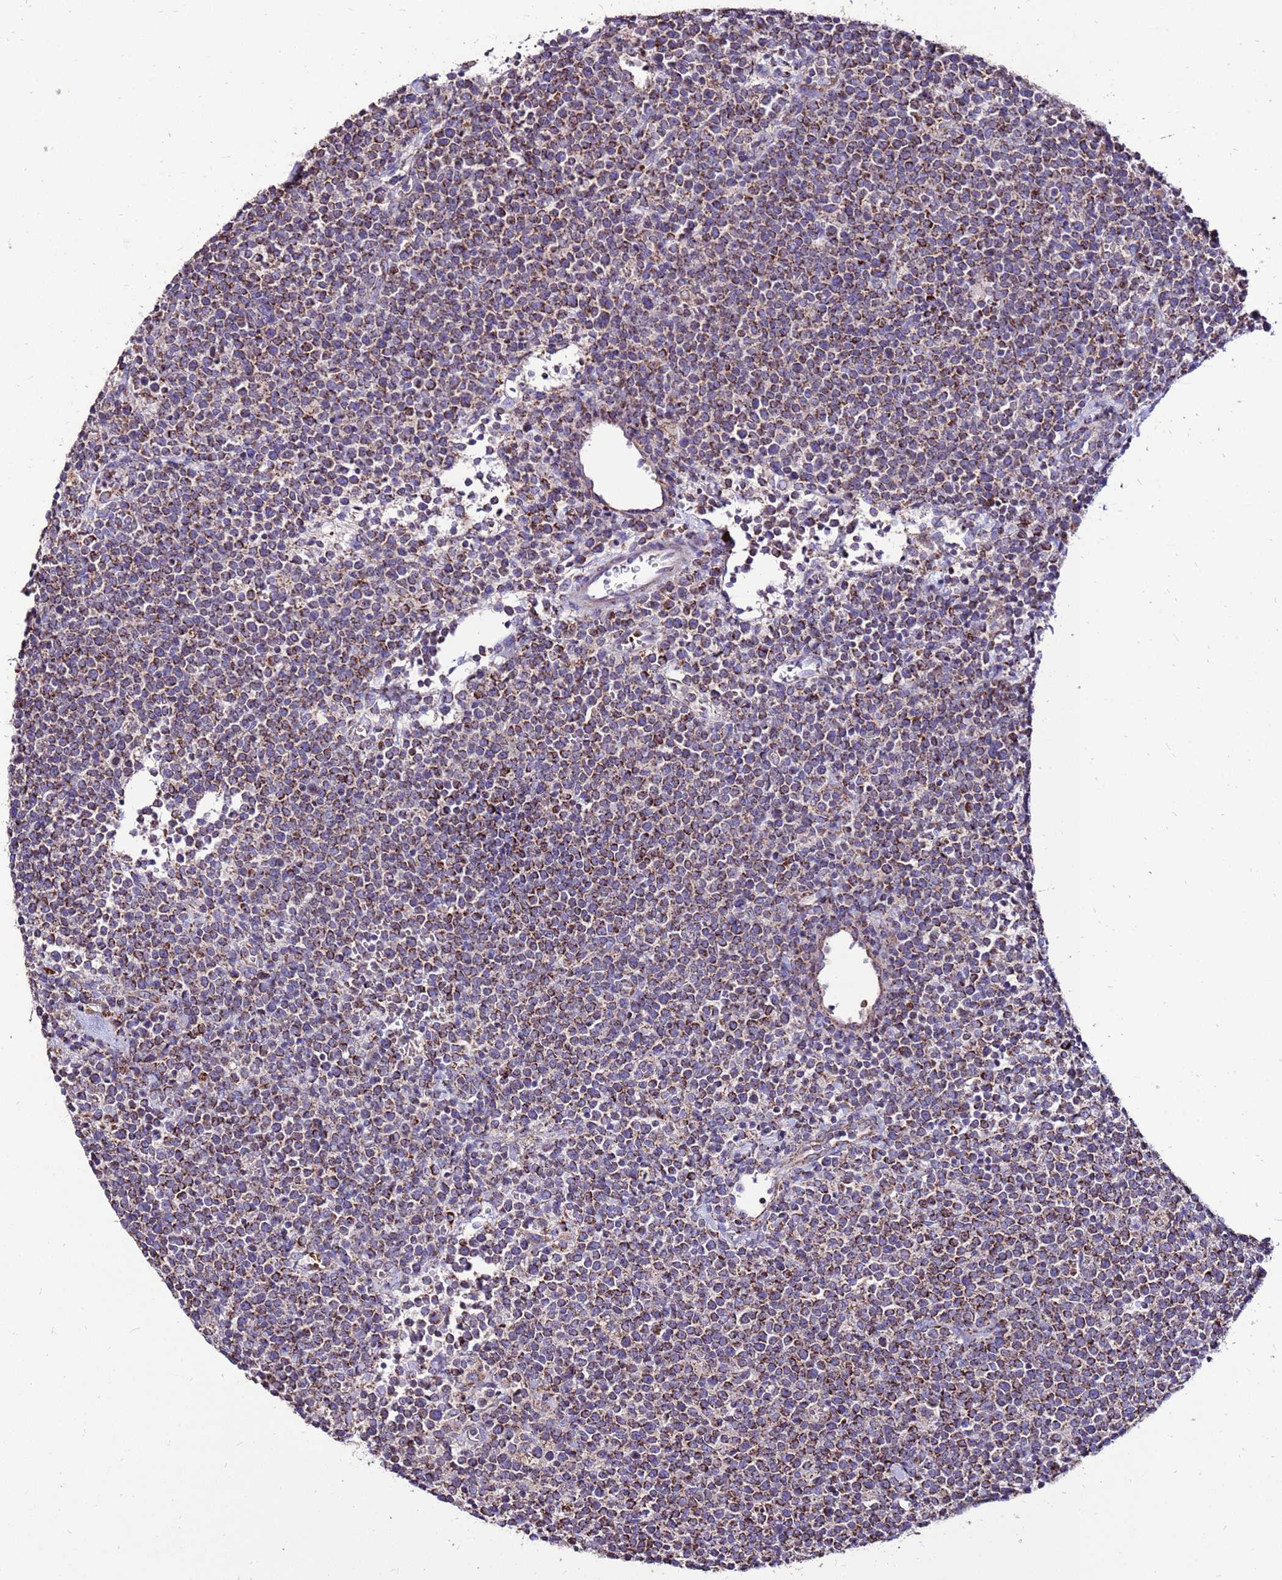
{"staining": {"intensity": "moderate", "quantity": "25%-75%", "location": "cytoplasmic/membranous"}, "tissue": "lymphoma", "cell_type": "Tumor cells", "image_type": "cancer", "snomed": [{"axis": "morphology", "description": "Malignant lymphoma, non-Hodgkin's type, High grade"}, {"axis": "topography", "description": "Lymph node"}], "caption": "A brown stain highlights moderate cytoplasmic/membranous staining of a protein in human malignant lymphoma, non-Hodgkin's type (high-grade) tumor cells.", "gene": "SPSB3", "patient": {"sex": "male", "age": 61}}